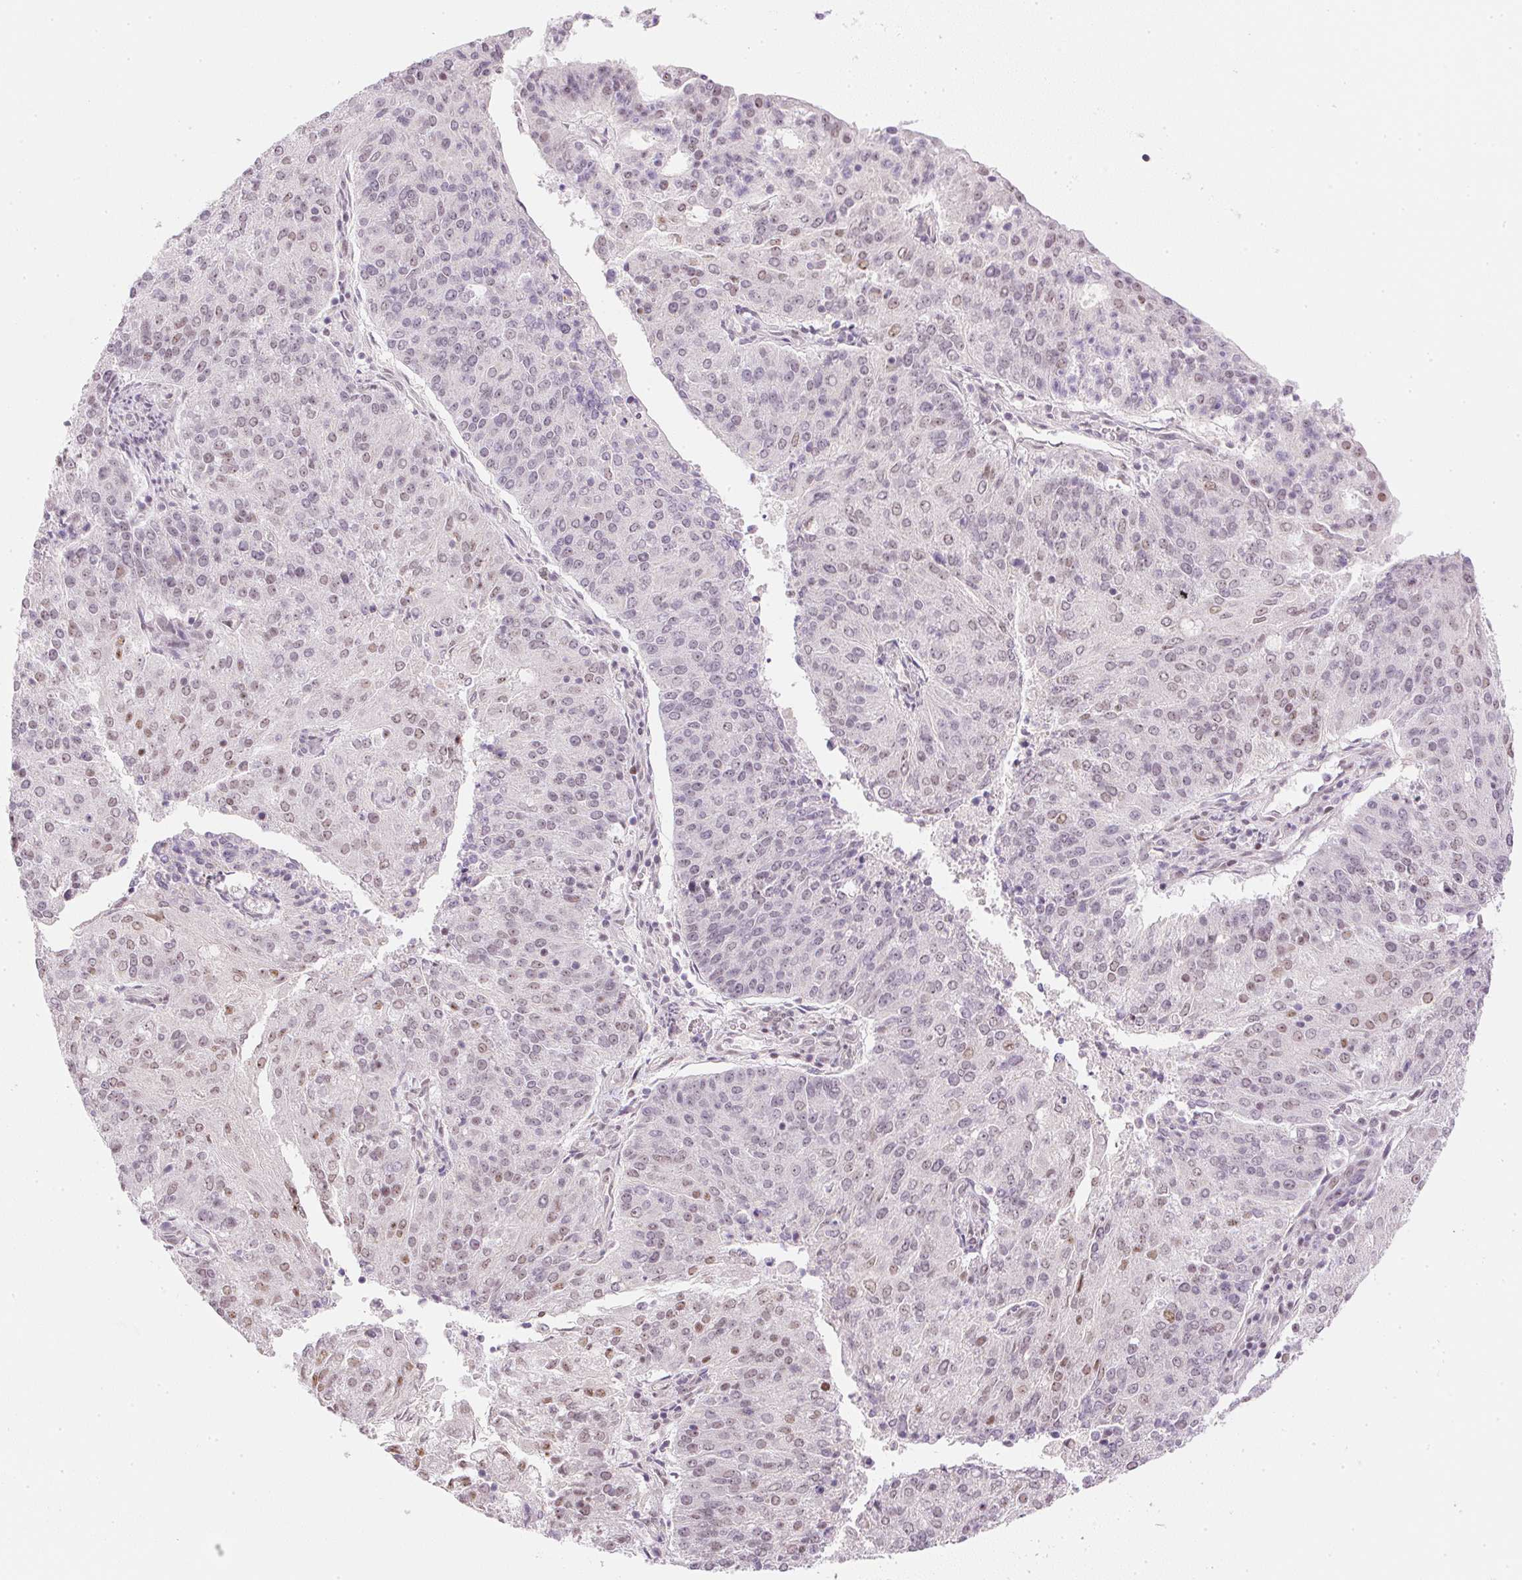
{"staining": {"intensity": "moderate", "quantity": "<25%", "location": "nuclear"}, "tissue": "endometrial cancer", "cell_type": "Tumor cells", "image_type": "cancer", "snomed": [{"axis": "morphology", "description": "Adenocarcinoma, NOS"}, {"axis": "topography", "description": "Endometrium"}], "caption": "A histopathology image of human adenocarcinoma (endometrial) stained for a protein reveals moderate nuclear brown staining in tumor cells.", "gene": "DPPA4", "patient": {"sex": "female", "age": 82}}